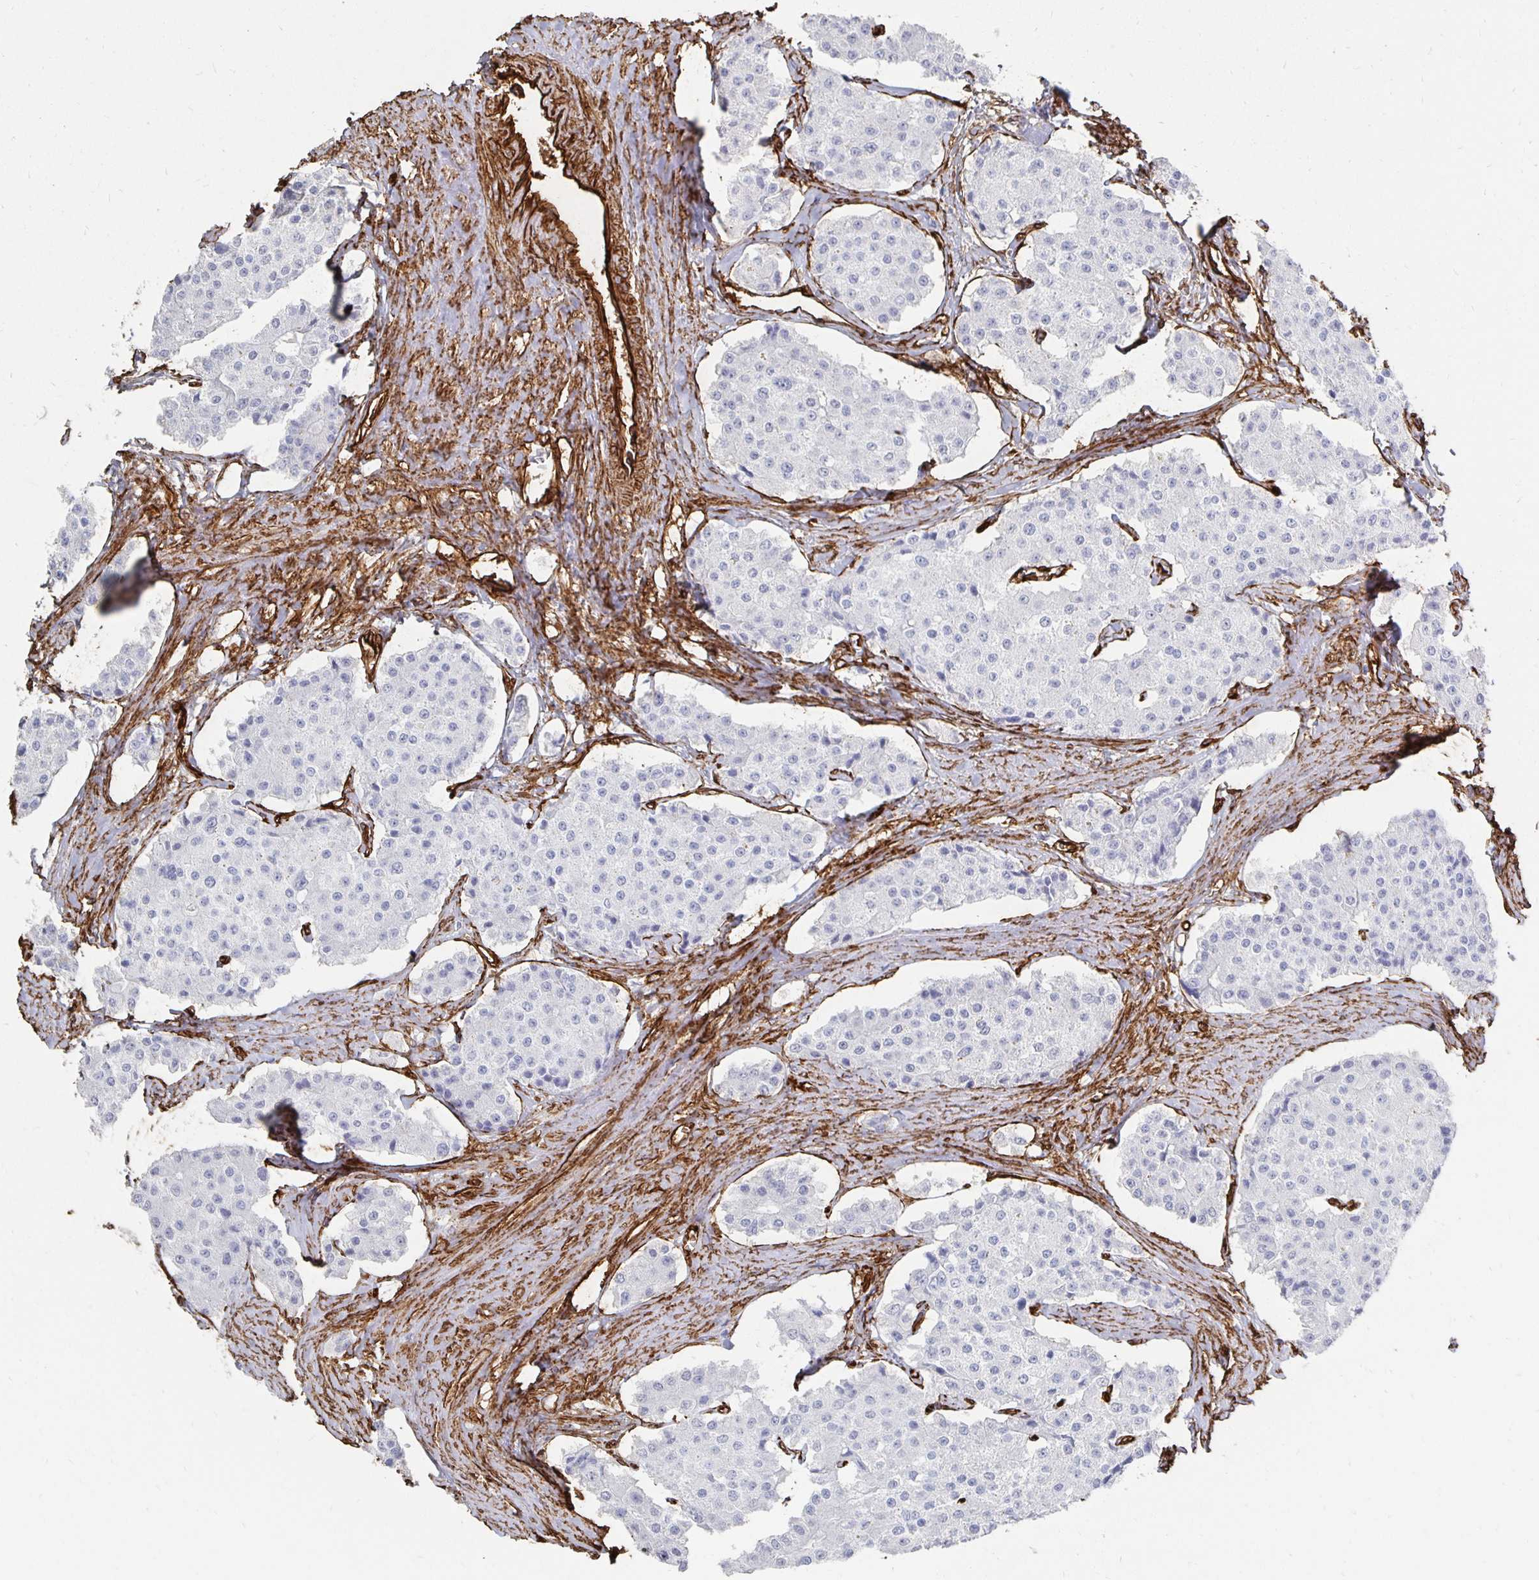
{"staining": {"intensity": "negative", "quantity": "none", "location": "none"}, "tissue": "carcinoid", "cell_type": "Tumor cells", "image_type": "cancer", "snomed": [{"axis": "morphology", "description": "Carcinoid, malignant, NOS"}, {"axis": "topography", "description": "Small intestine"}], "caption": "IHC of human malignant carcinoid exhibits no staining in tumor cells.", "gene": "VIPR2", "patient": {"sex": "female", "age": 65}}